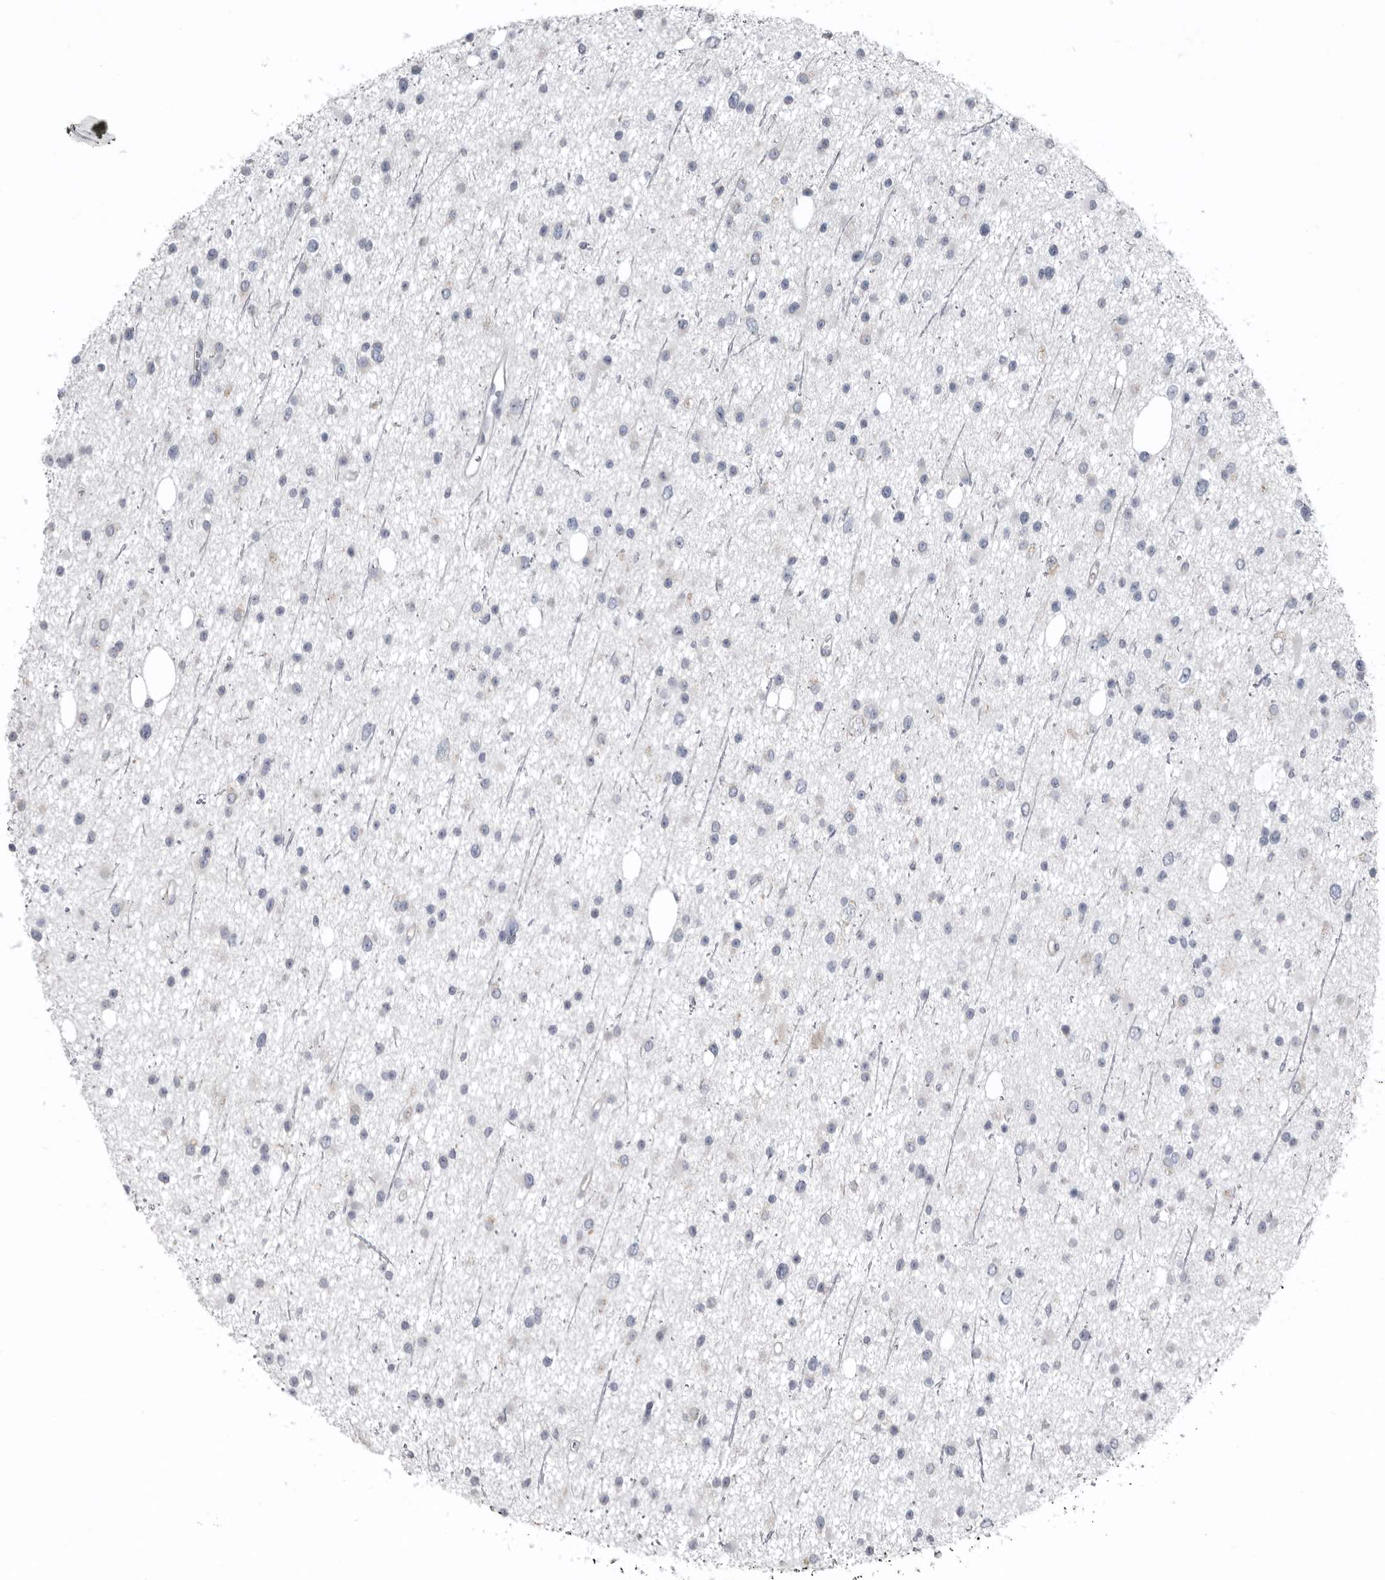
{"staining": {"intensity": "negative", "quantity": "none", "location": "none"}, "tissue": "glioma", "cell_type": "Tumor cells", "image_type": "cancer", "snomed": [{"axis": "morphology", "description": "Glioma, malignant, Low grade"}, {"axis": "topography", "description": "Cerebral cortex"}], "caption": "A micrograph of malignant glioma (low-grade) stained for a protein exhibits no brown staining in tumor cells.", "gene": "ZNF114", "patient": {"sex": "female", "age": 39}}